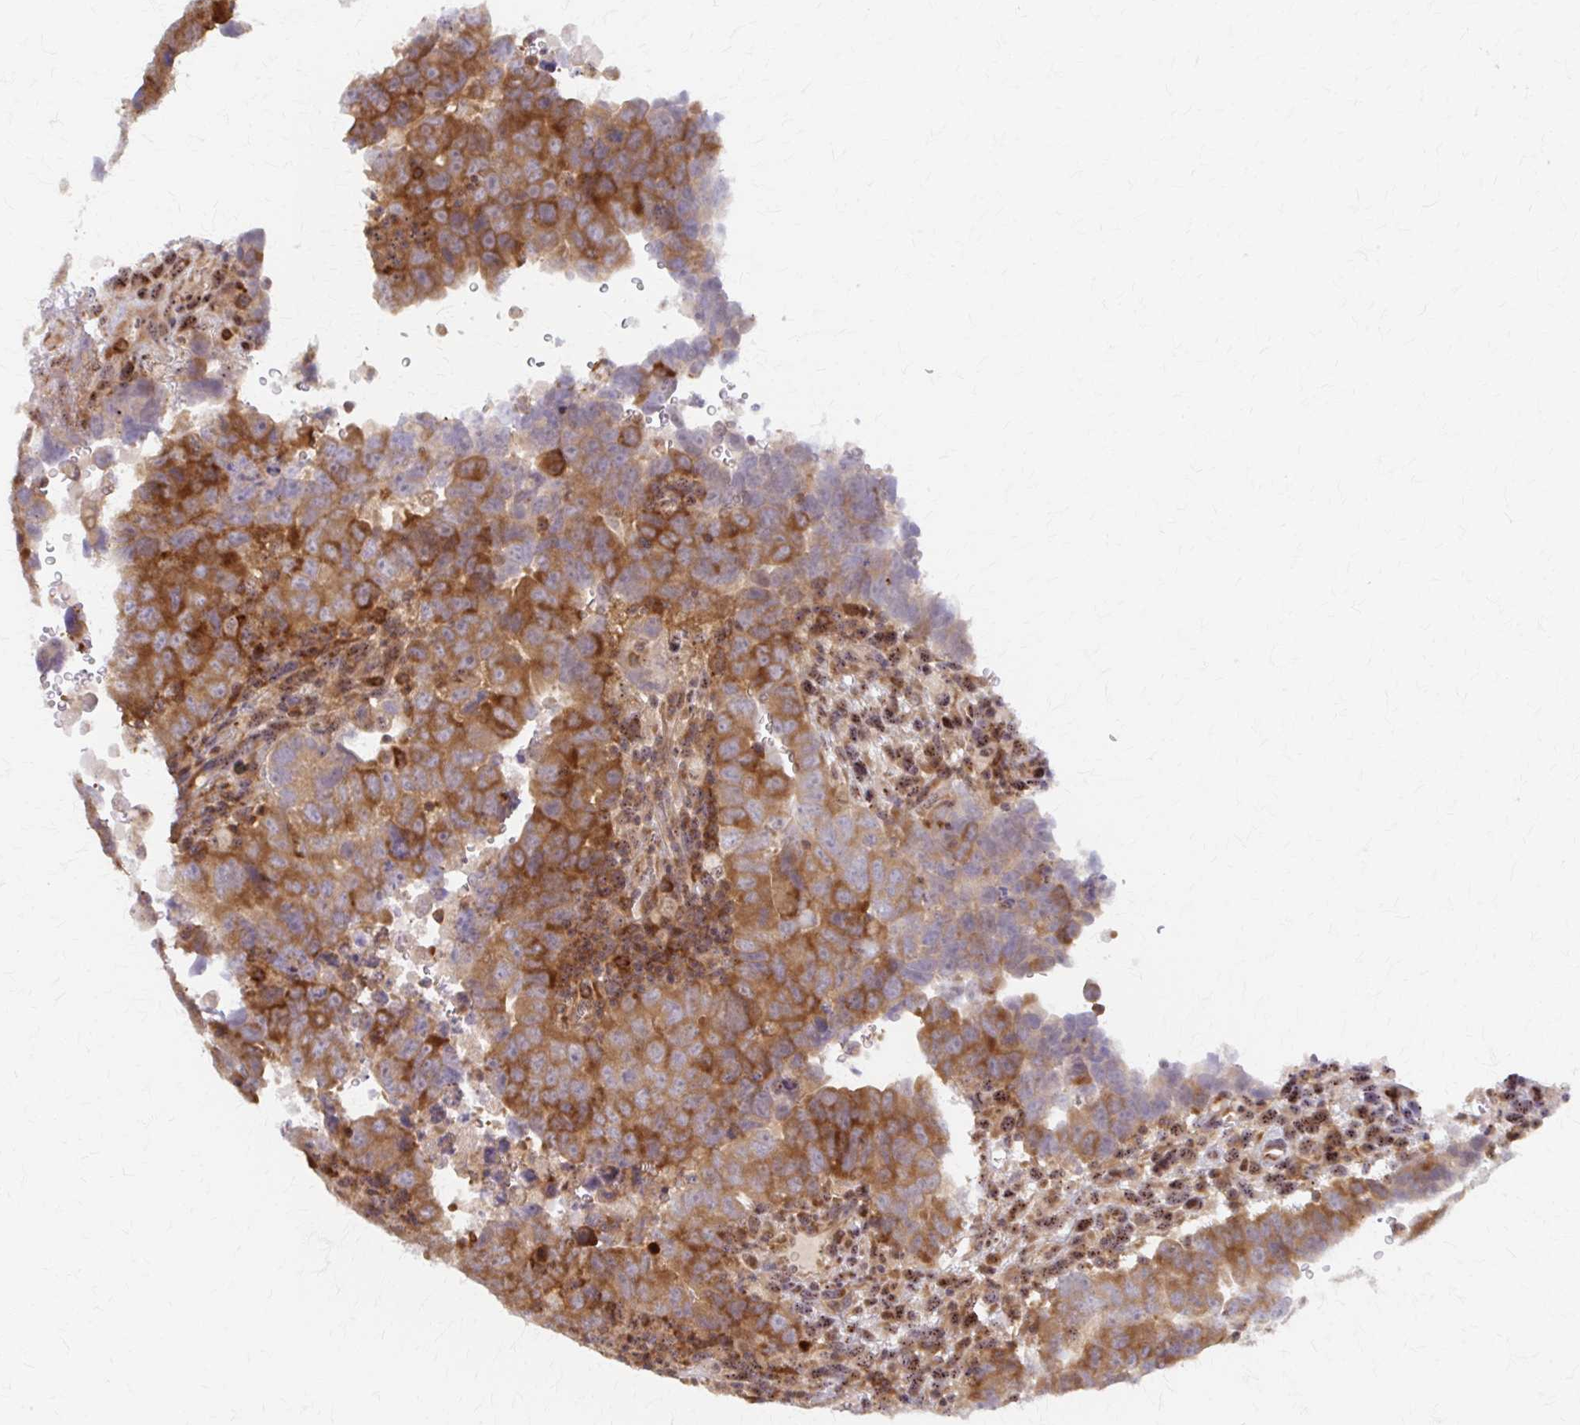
{"staining": {"intensity": "moderate", "quantity": ">75%", "location": "cytoplasmic/membranous"}, "tissue": "testis cancer", "cell_type": "Tumor cells", "image_type": "cancer", "snomed": [{"axis": "morphology", "description": "Carcinoma, Embryonal, NOS"}, {"axis": "topography", "description": "Testis"}], "caption": "This histopathology image exhibits immunohistochemistry (IHC) staining of testis cancer (embryonal carcinoma), with medium moderate cytoplasmic/membranous staining in approximately >75% of tumor cells.", "gene": "ARHGAP35", "patient": {"sex": "male", "age": 24}}